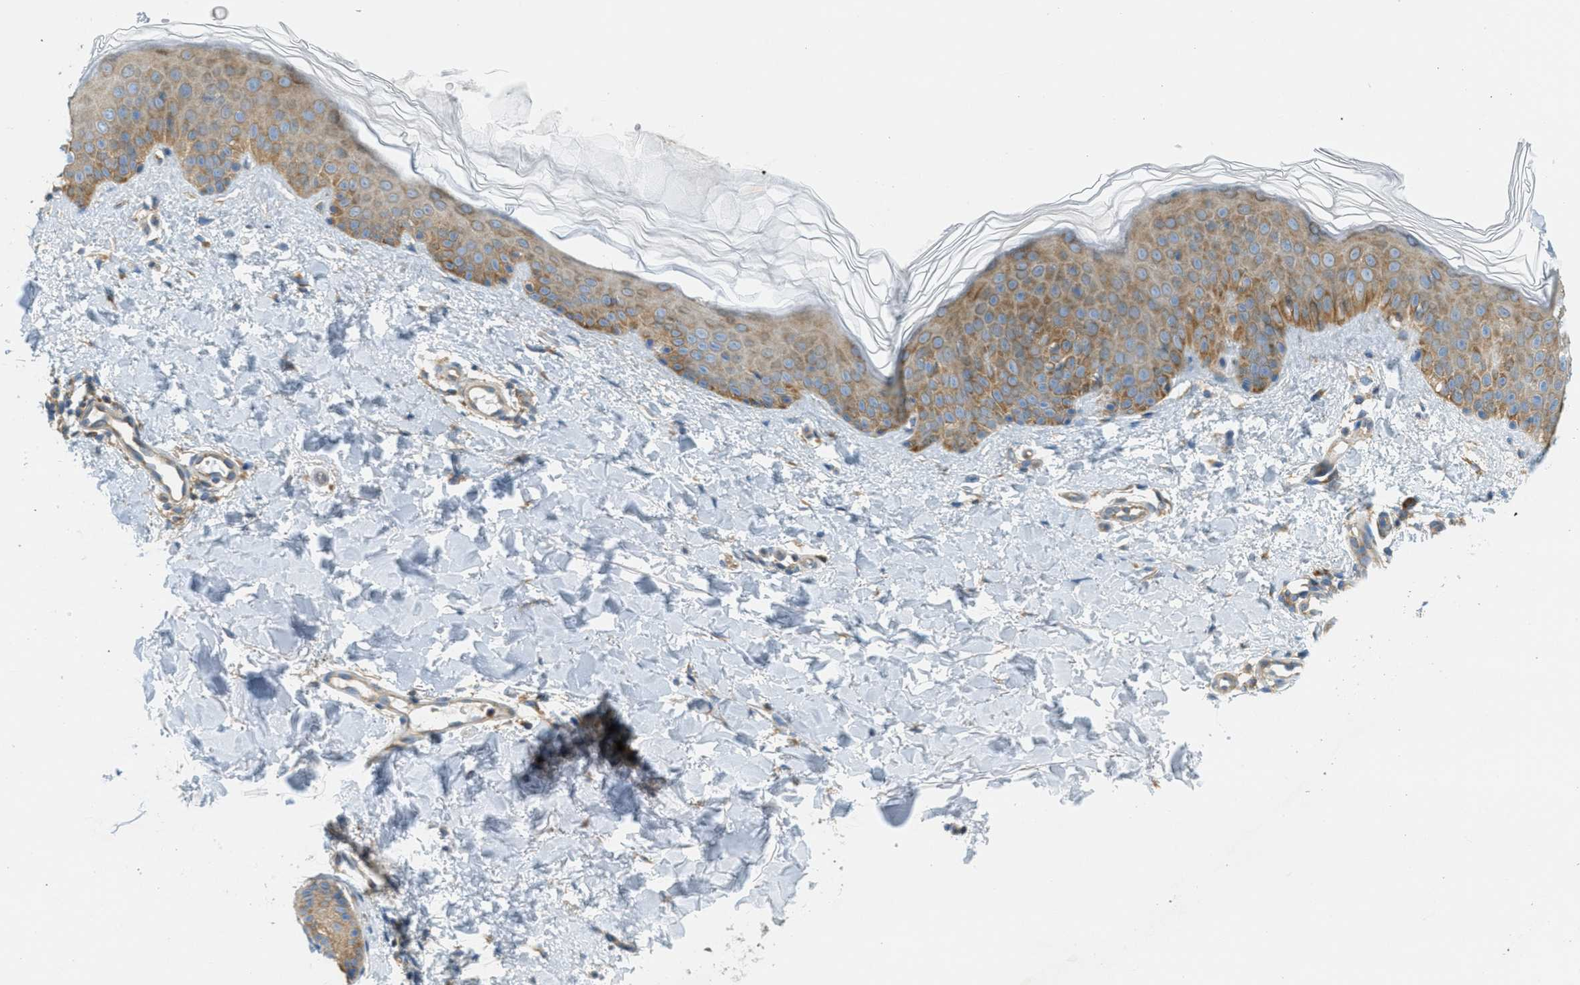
{"staining": {"intensity": "weak", "quantity": ">75%", "location": "cytoplasmic/membranous"}, "tissue": "skin", "cell_type": "Fibroblasts", "image_type": "normal", "snomed": [{"axis": "morphology", "description": "Normal tissue, NOS"}, {"axis": "topography", "description": "Skin"}], "caption": "Skin was stained to show a protein in brown. There is low levels of weak cytoplasmic/membranous positivity in approximately >75% of fibroblasts. The protein is stained brown, and the nuclei are stained in blue (DAB IHC with brightfield microscopy, high magnification).", "gene": "ABCF1", "patient": {"sex": "male", "age": 40}}